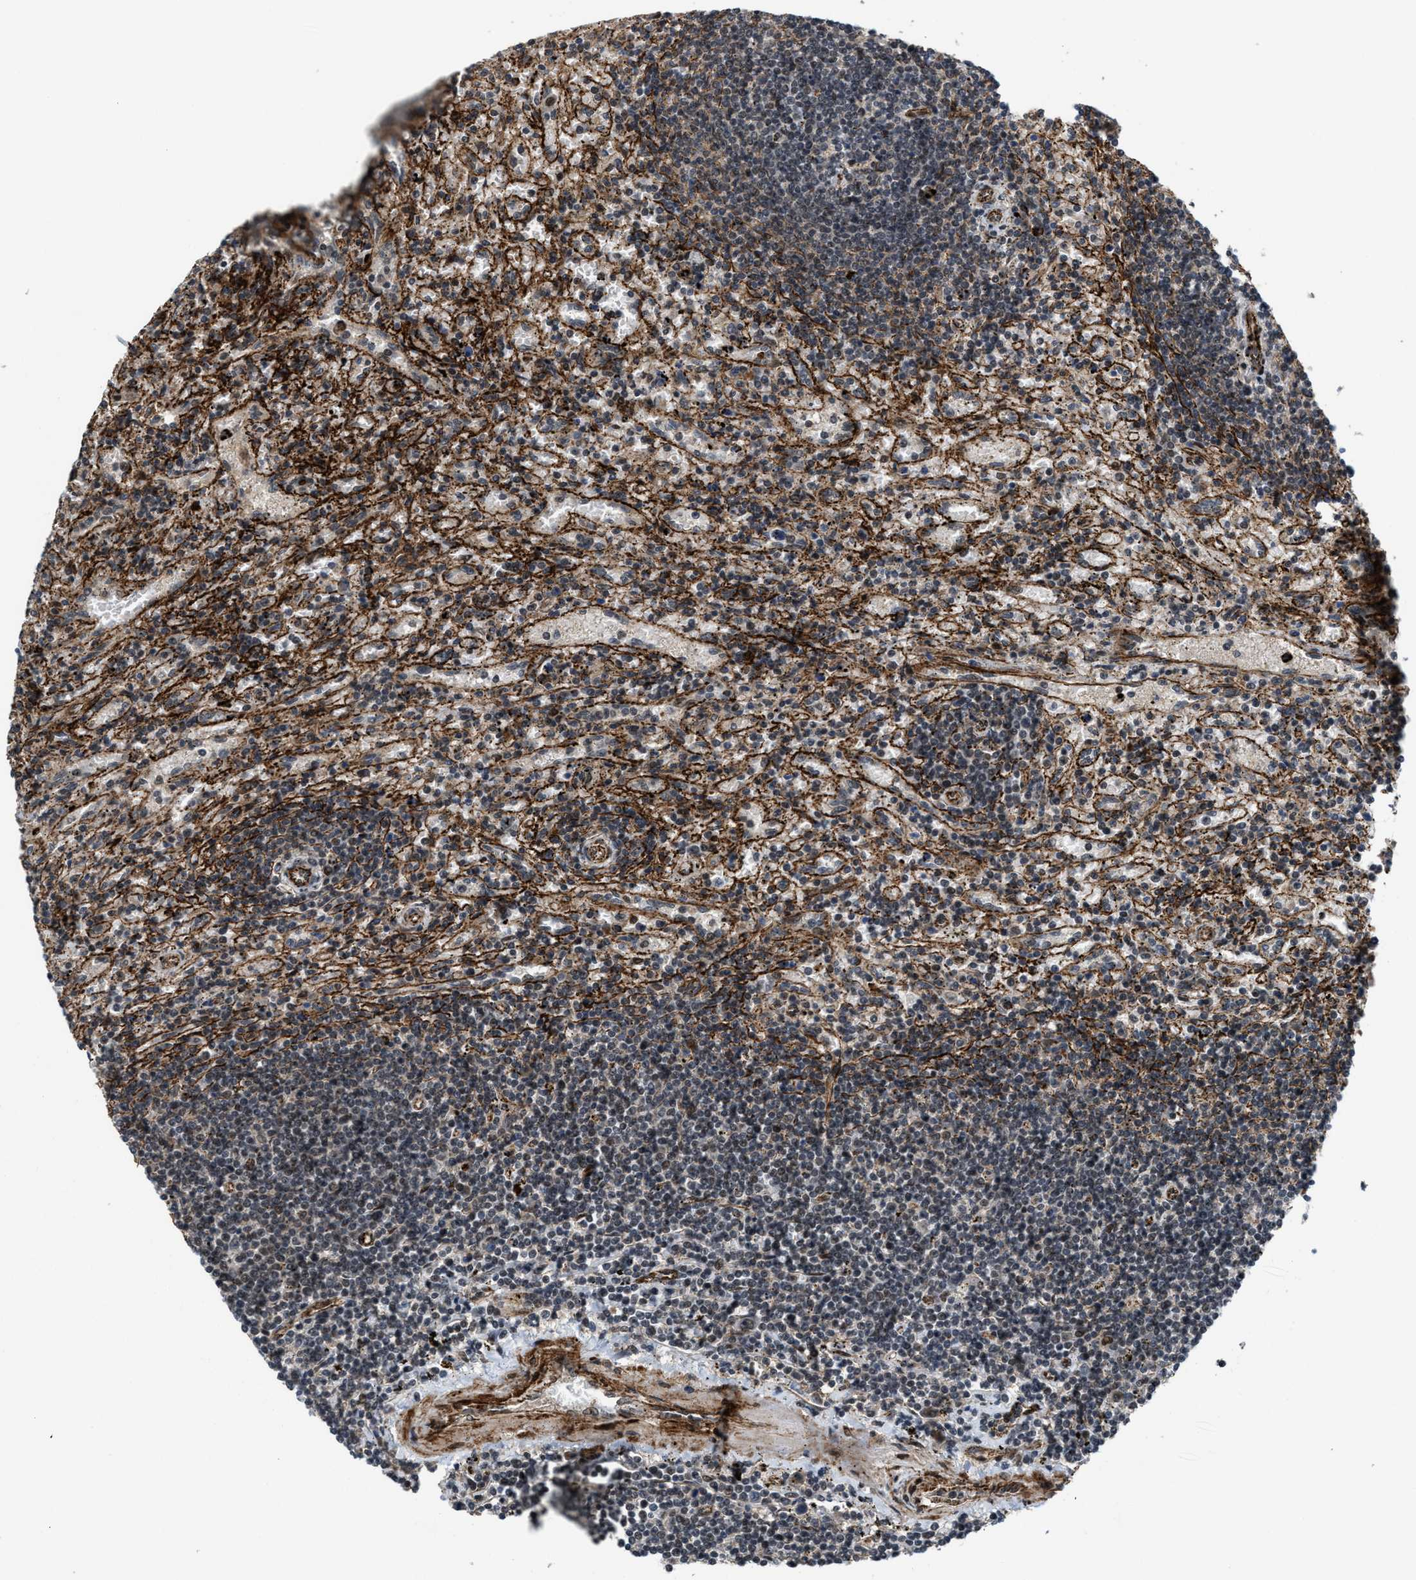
{"staining": {"intensity": "weak", "quantity": "<25%", "location": "cytoplasmic/membranous,nuclear"}, "tissue": "lymphoma", "cell_type": "Tumor cells", "image_type": "cancer", "snomed": [{"axis": "morphology", "description": "Malignant lymphoma, non-Hodgkin's type, Low grade"}, {"axis": "topography", "description": "Spleen"}], "caption": "This is a histopathology image of immunohistochemistry staining of lymphoma, which shows no staining in tumor cells.", "gene": "DPF2", "patient": {"sex": "male", "age": 76}}